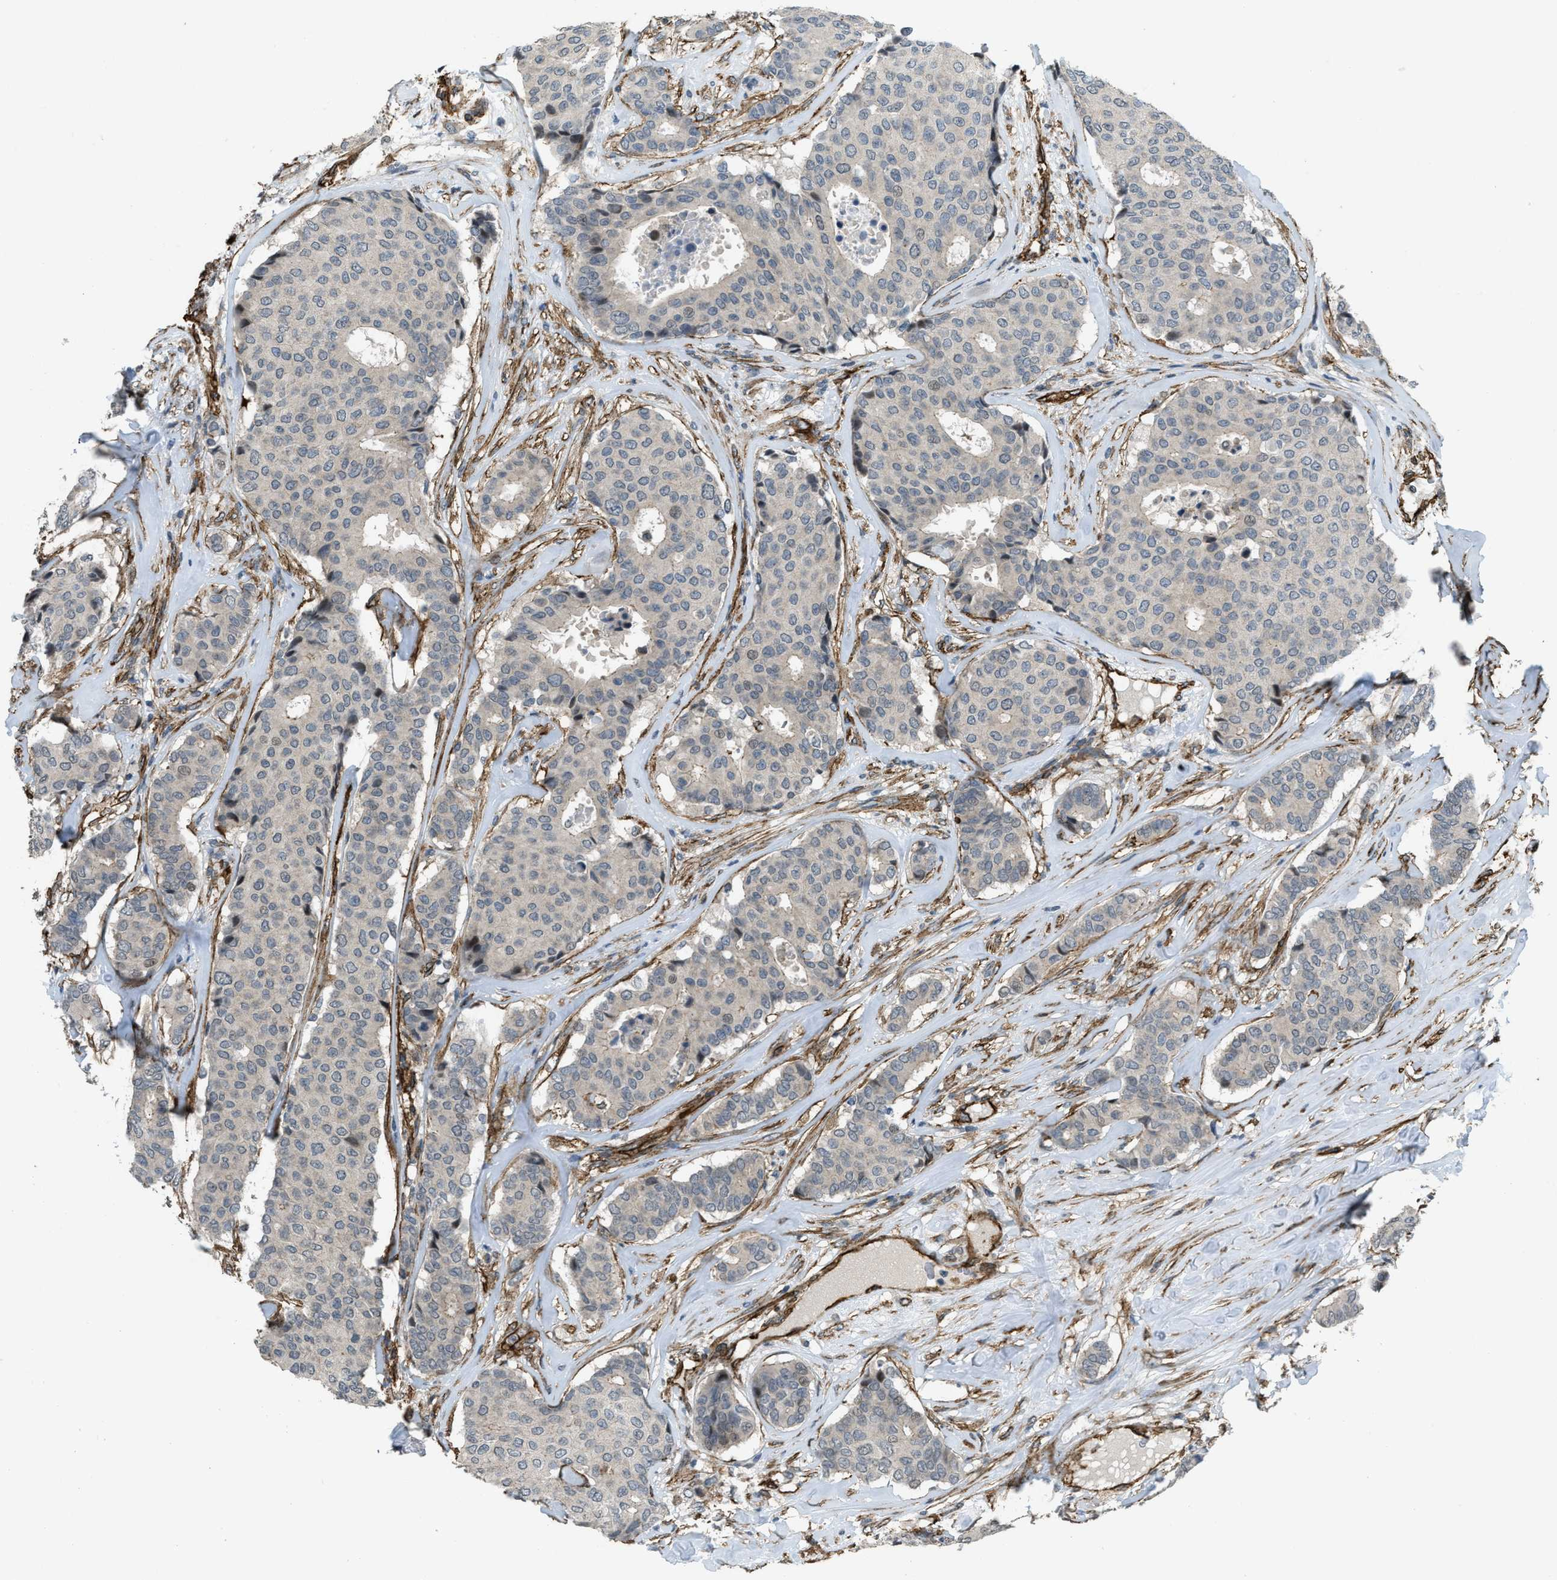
{"staining": {"intensity": "negative", "quantity": "none", "location": "none"}, "tissue": "breast cancer", "cell_type": "Tumor cells", "image_type": "cancer", "snomed": [{"axis": "morphology", "description": "Duct carcinoma"}, {"axis": "topography", "description": "Breast"}], "caption": "A high-resolution micrograph shows immunohistochemistry staining of breast cancer, which demonstrates no significant expression in tumor cells.", "gene": "NMB", "patient": {"sex": "female", "age": 75}}